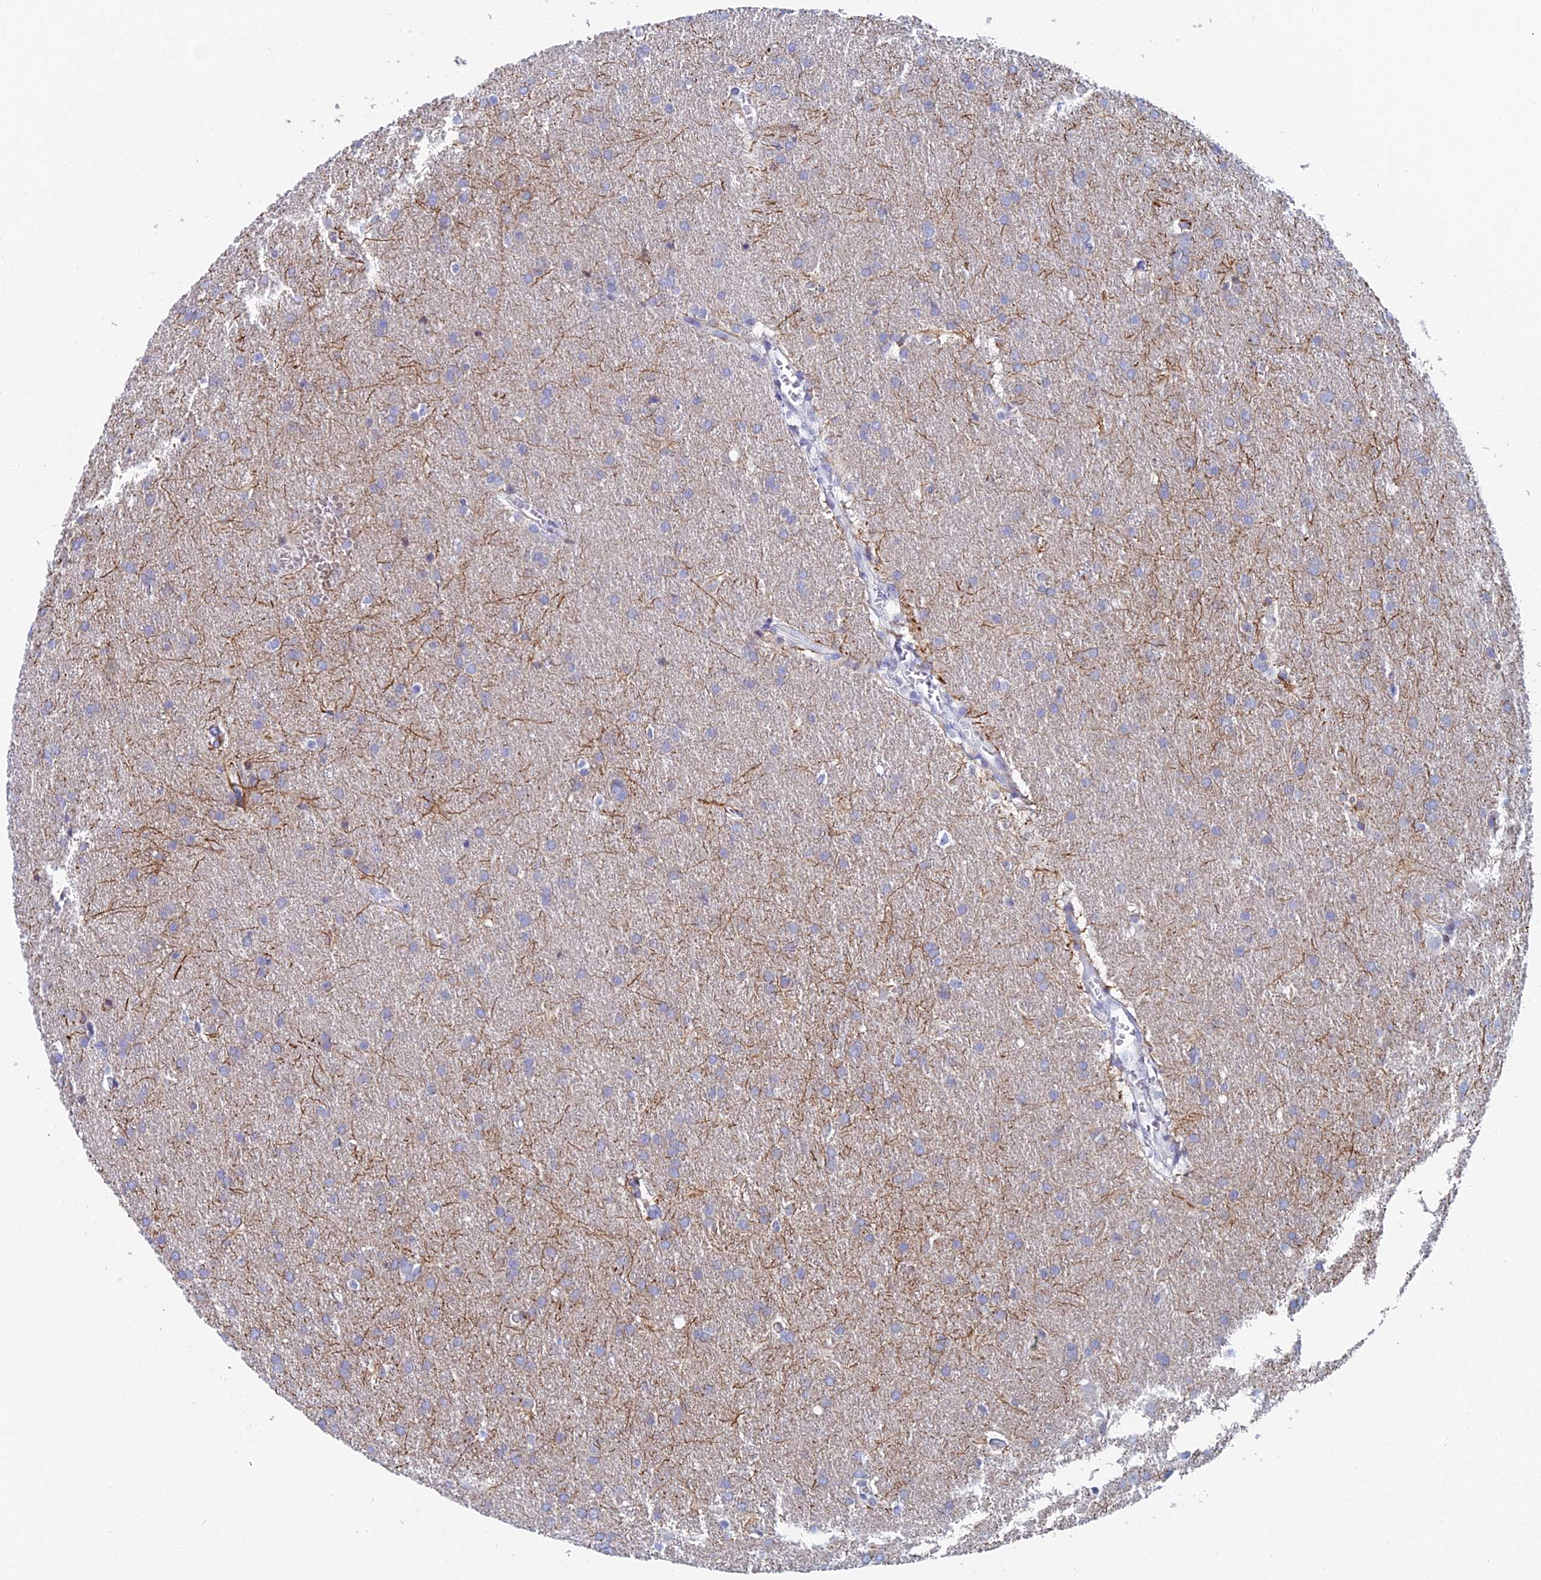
{"staining": {"intensity": "negative", "quantity": "none", "location": "none"}, "tissue": "glioma", "cell_type": "Tumor cells", "image_type": "cancer", "snomed": [{"axis": "morphology", "description": "Glioma, malignant, Low grade"}, {"axis": "topography", "description": "Brain"}], "caption": "Immunohistochemistry (IHC) of human low-grade glioma (malignant) demonstrates no positivity in tumor cells.", "gene": "ACSM1", "patient": {"sex": "female", "age": 32}}